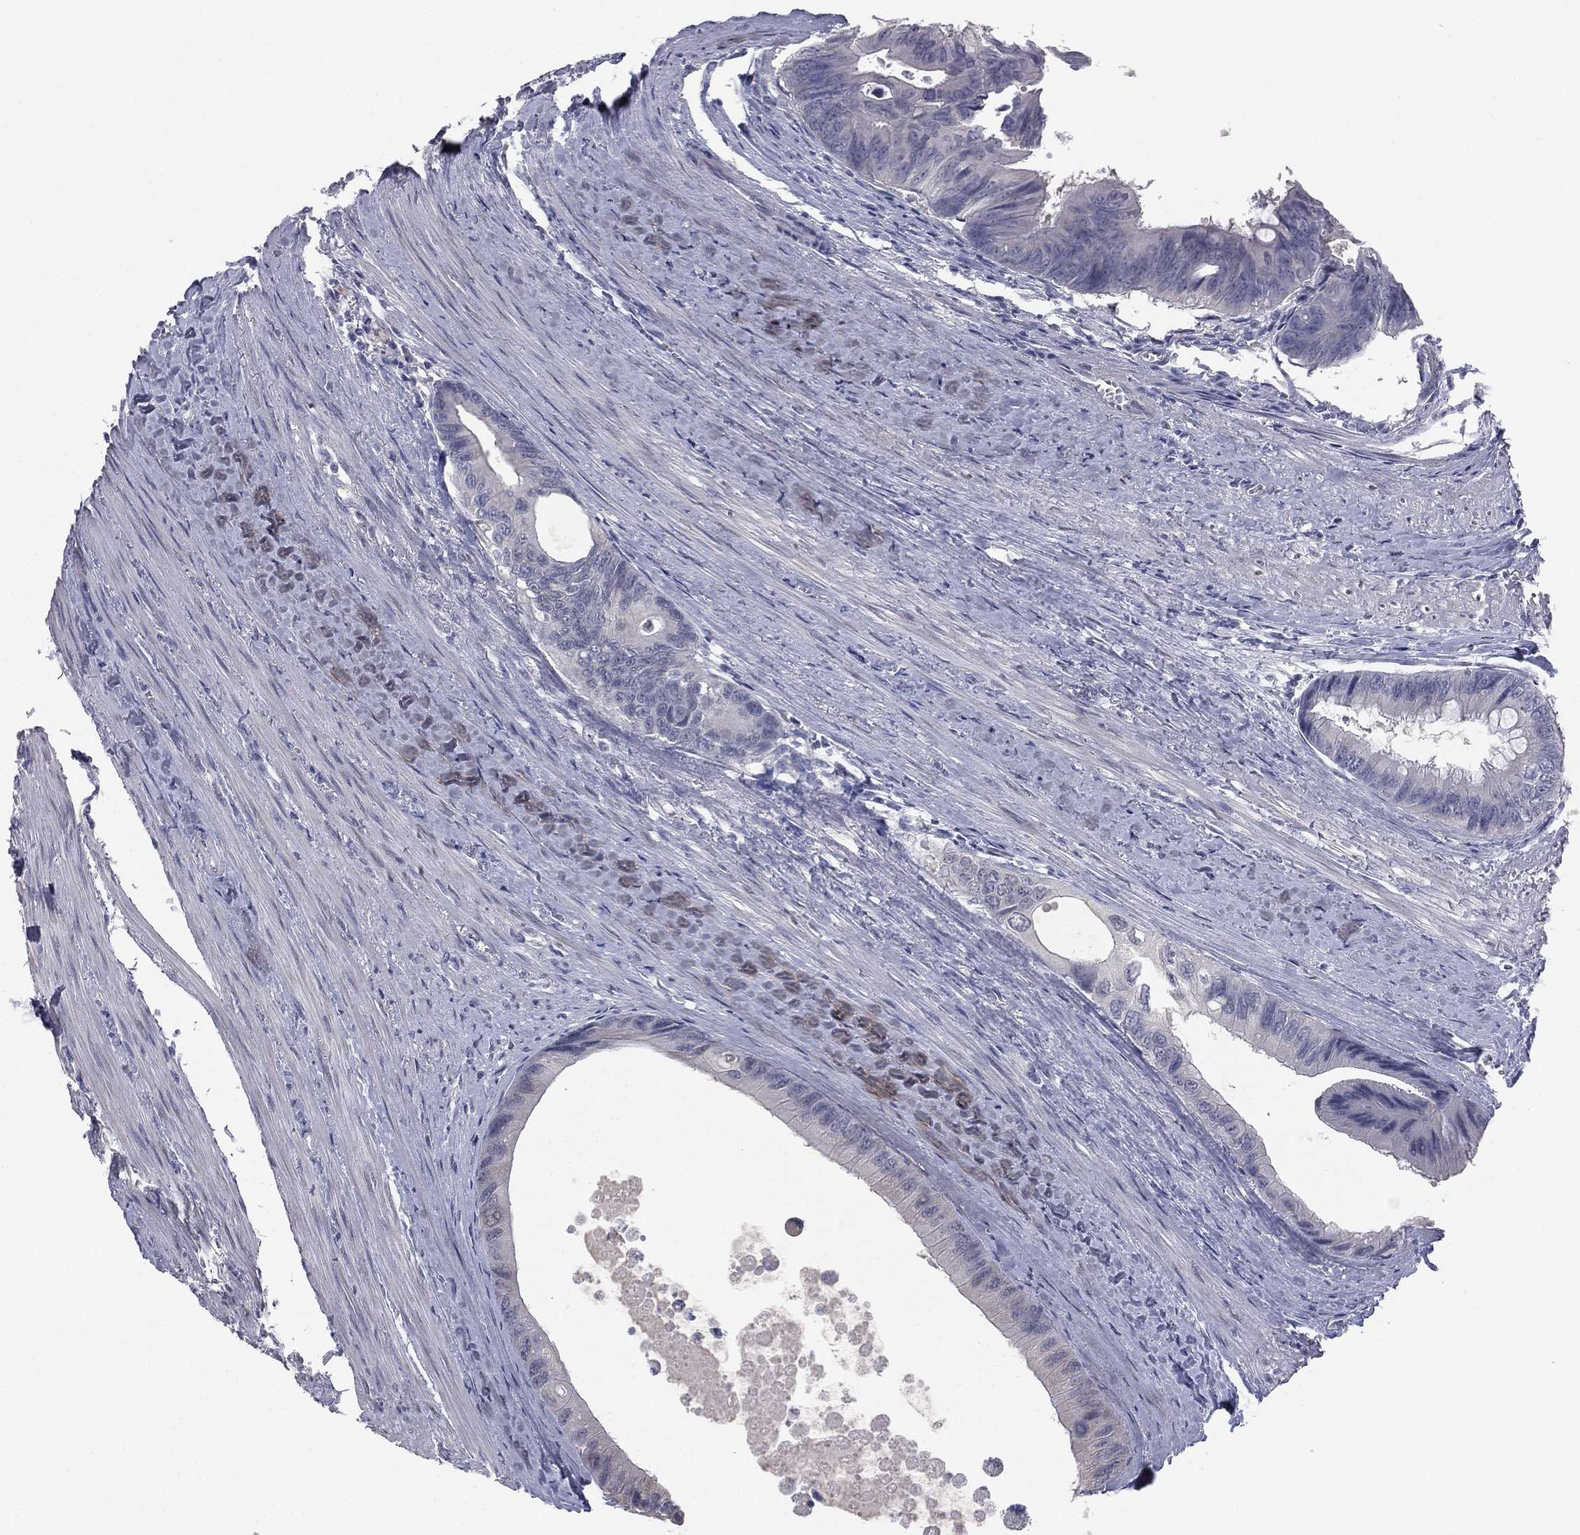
{"staining": {"intensity": "negative", "quantity": "none", "location": "none"}, "tissue": "colorectal cancer", "cell_type": "Tumor cells", "image_type": "cancer", "snomed": [{"axis": "morphology", "description": "Normal tissue, NOS"}, {"axis": "morphology", "description": "Adenocarcinoma, NOS"}, {"axis": "topography", "description": "Colon"}], "caption": "Immunohistochemical staining of human adenocarcinoma (colorectal) shows no significant positivity in tumor cells.", "gene": "DMKN", "patient": {"sex": "male", "age": 65}}